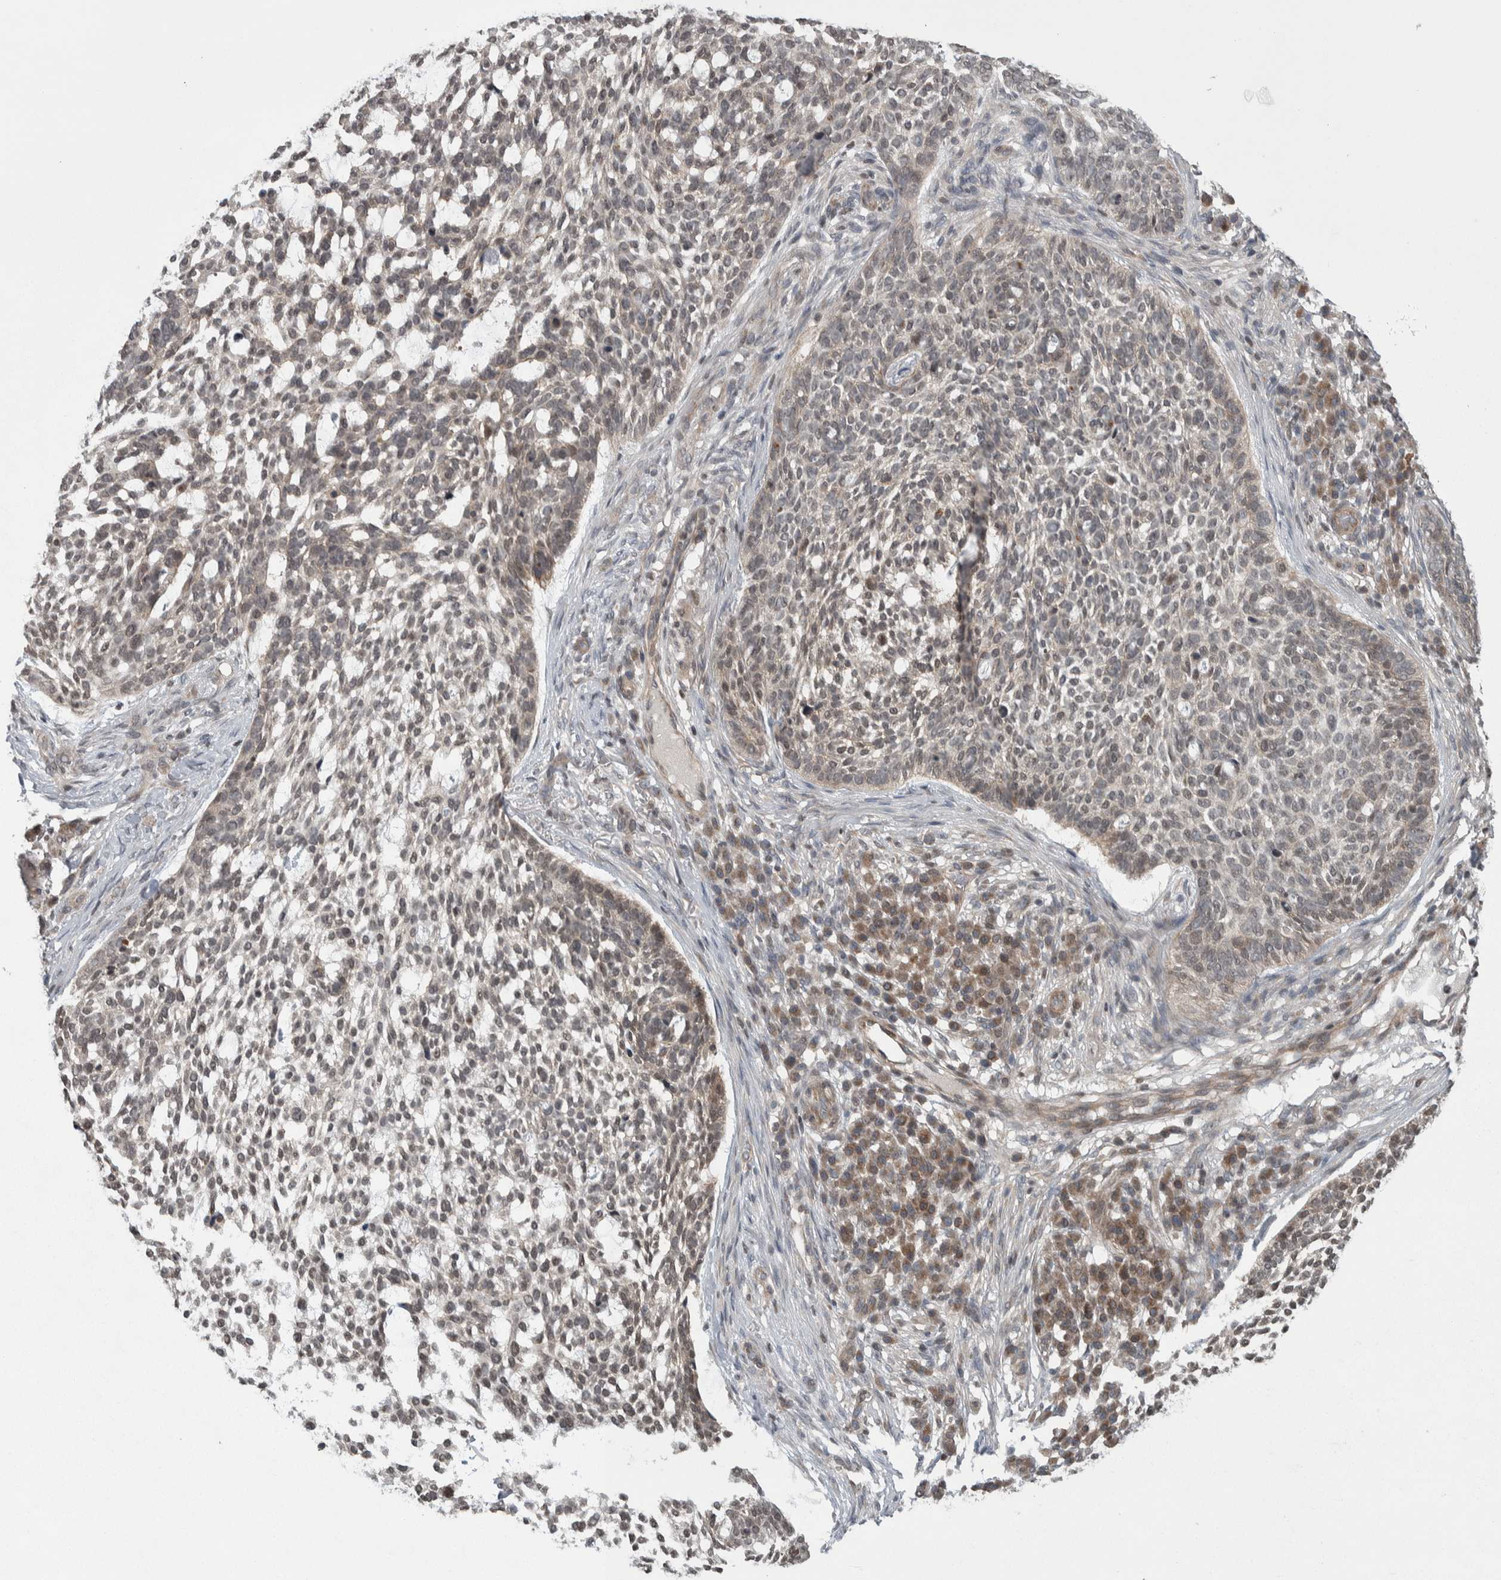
{"staining": {"intensity": "weak", "quantity": "<25%", "location": "cytoplasmic/membranous"}, "tissue": "skin cancer", "cell_type": "Tumor cells", "image_type": "cancer", "snomed": [{"axis": "morphology", "description": "Basal cell carcinoma"}, {"axis": "topography", "description": "Skin"}], "caption": "Basal cell carcinoma (skin) stained for a protein using IHC exhibits no positivity tumor cells.", "gene": "CWC27", "patient": {"sex": "female", "age": 64}}